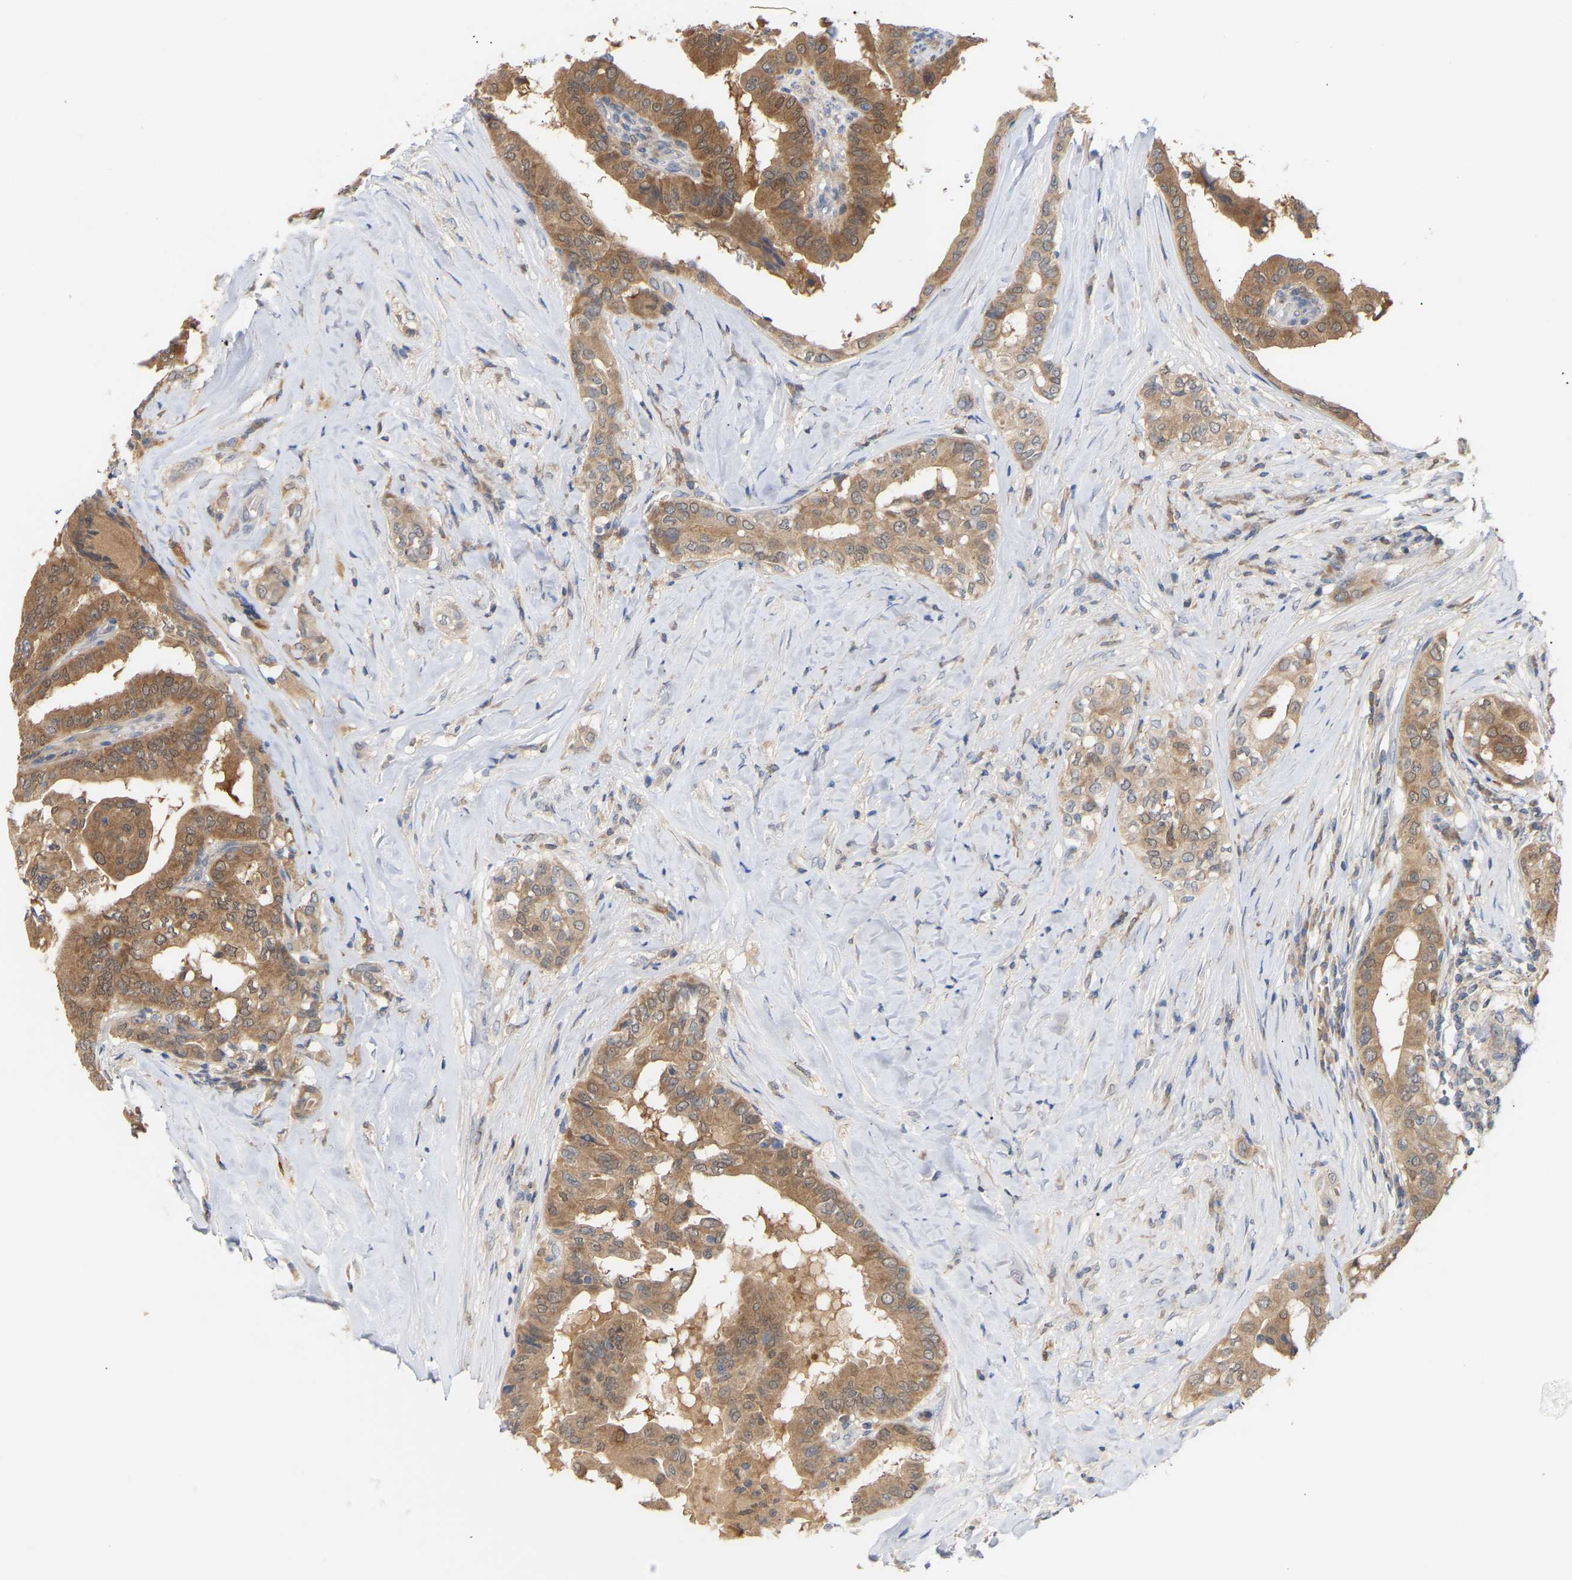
{"staining": {"intensity": "moderate", "quantity": ">75%", "location": "cytoplasmic/membranous,nuclear"}, "tissue": "thyroid cancer", "cell_type": "Tumor cells", "image_type": "cancer", "snomed": [{"axis": "morphology", "description": "Papillary adenocarcinoma, NOS"}, {"axis": "topography", "description": "Thyroid gland"}], "caption": "A brown stain shows moderate cytoplasmic/membranous and nuclear staining of a protein in thyroid cancer (papillary adenocarcinoma) tumor cells. (IHC, brightfield microscopy, high magnification).", "gene": "TPMT", "patient": {"sex": "male", "age": 33}}